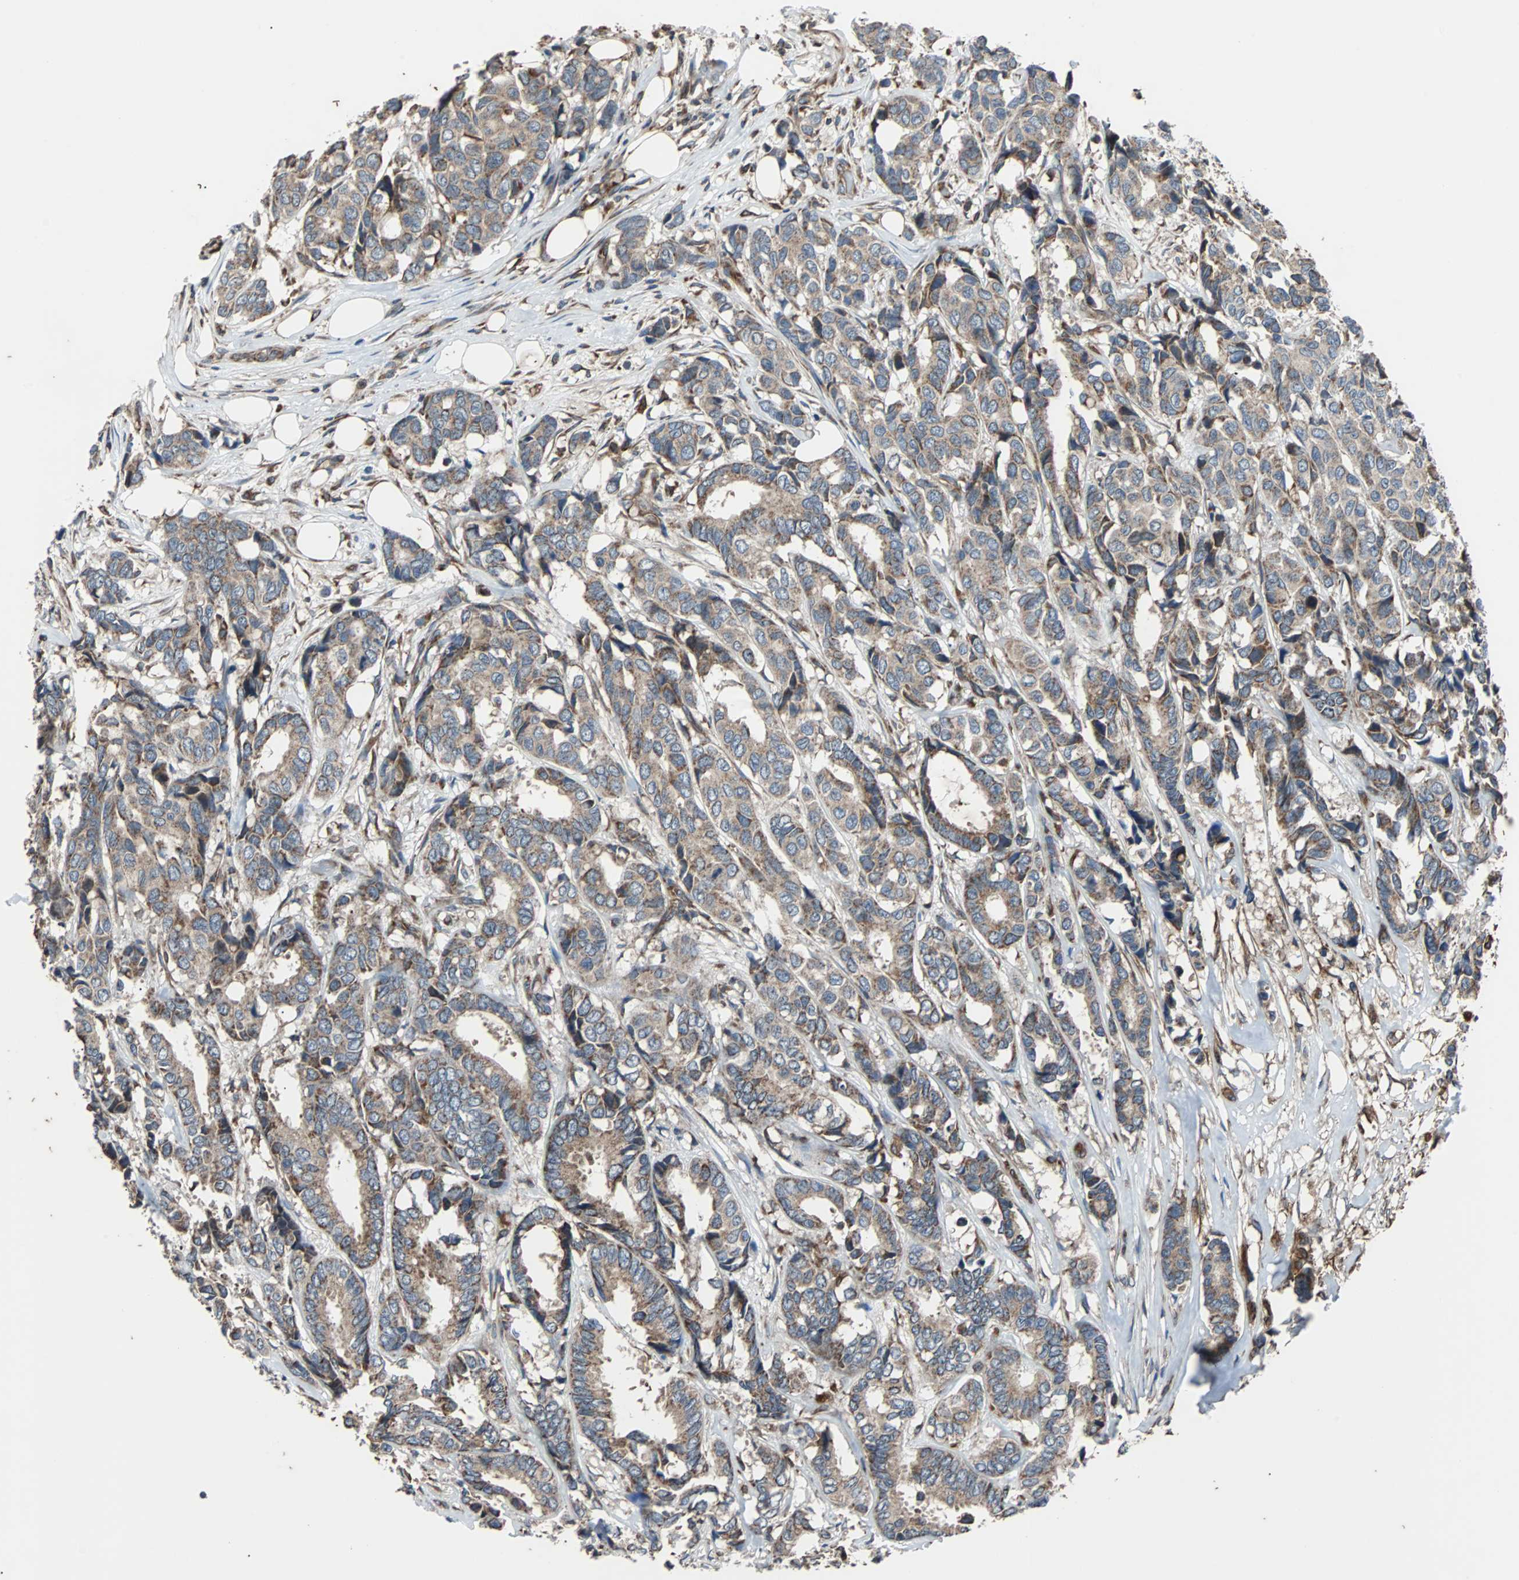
{"staining": {"intensity": "weak", "quantity": ">75%", "location": "cytoplasmic/membranous"}, "tissue": "breast cancer", "cell_type": "Tumor cells", "image_type": "cancer", "snomed": [{"axis": "morphology", "description": "Duct carcinoma"}, {"axis": "topography", "description": "Breast"}], "caption": "The photomicrograph displays a brown stain indicating the presence of a protein in the cytoplasmic/membranous of tumor cells in breast cancer.", "gene": "ACTR3", "patient": {"sex": "female", "age": 87}}